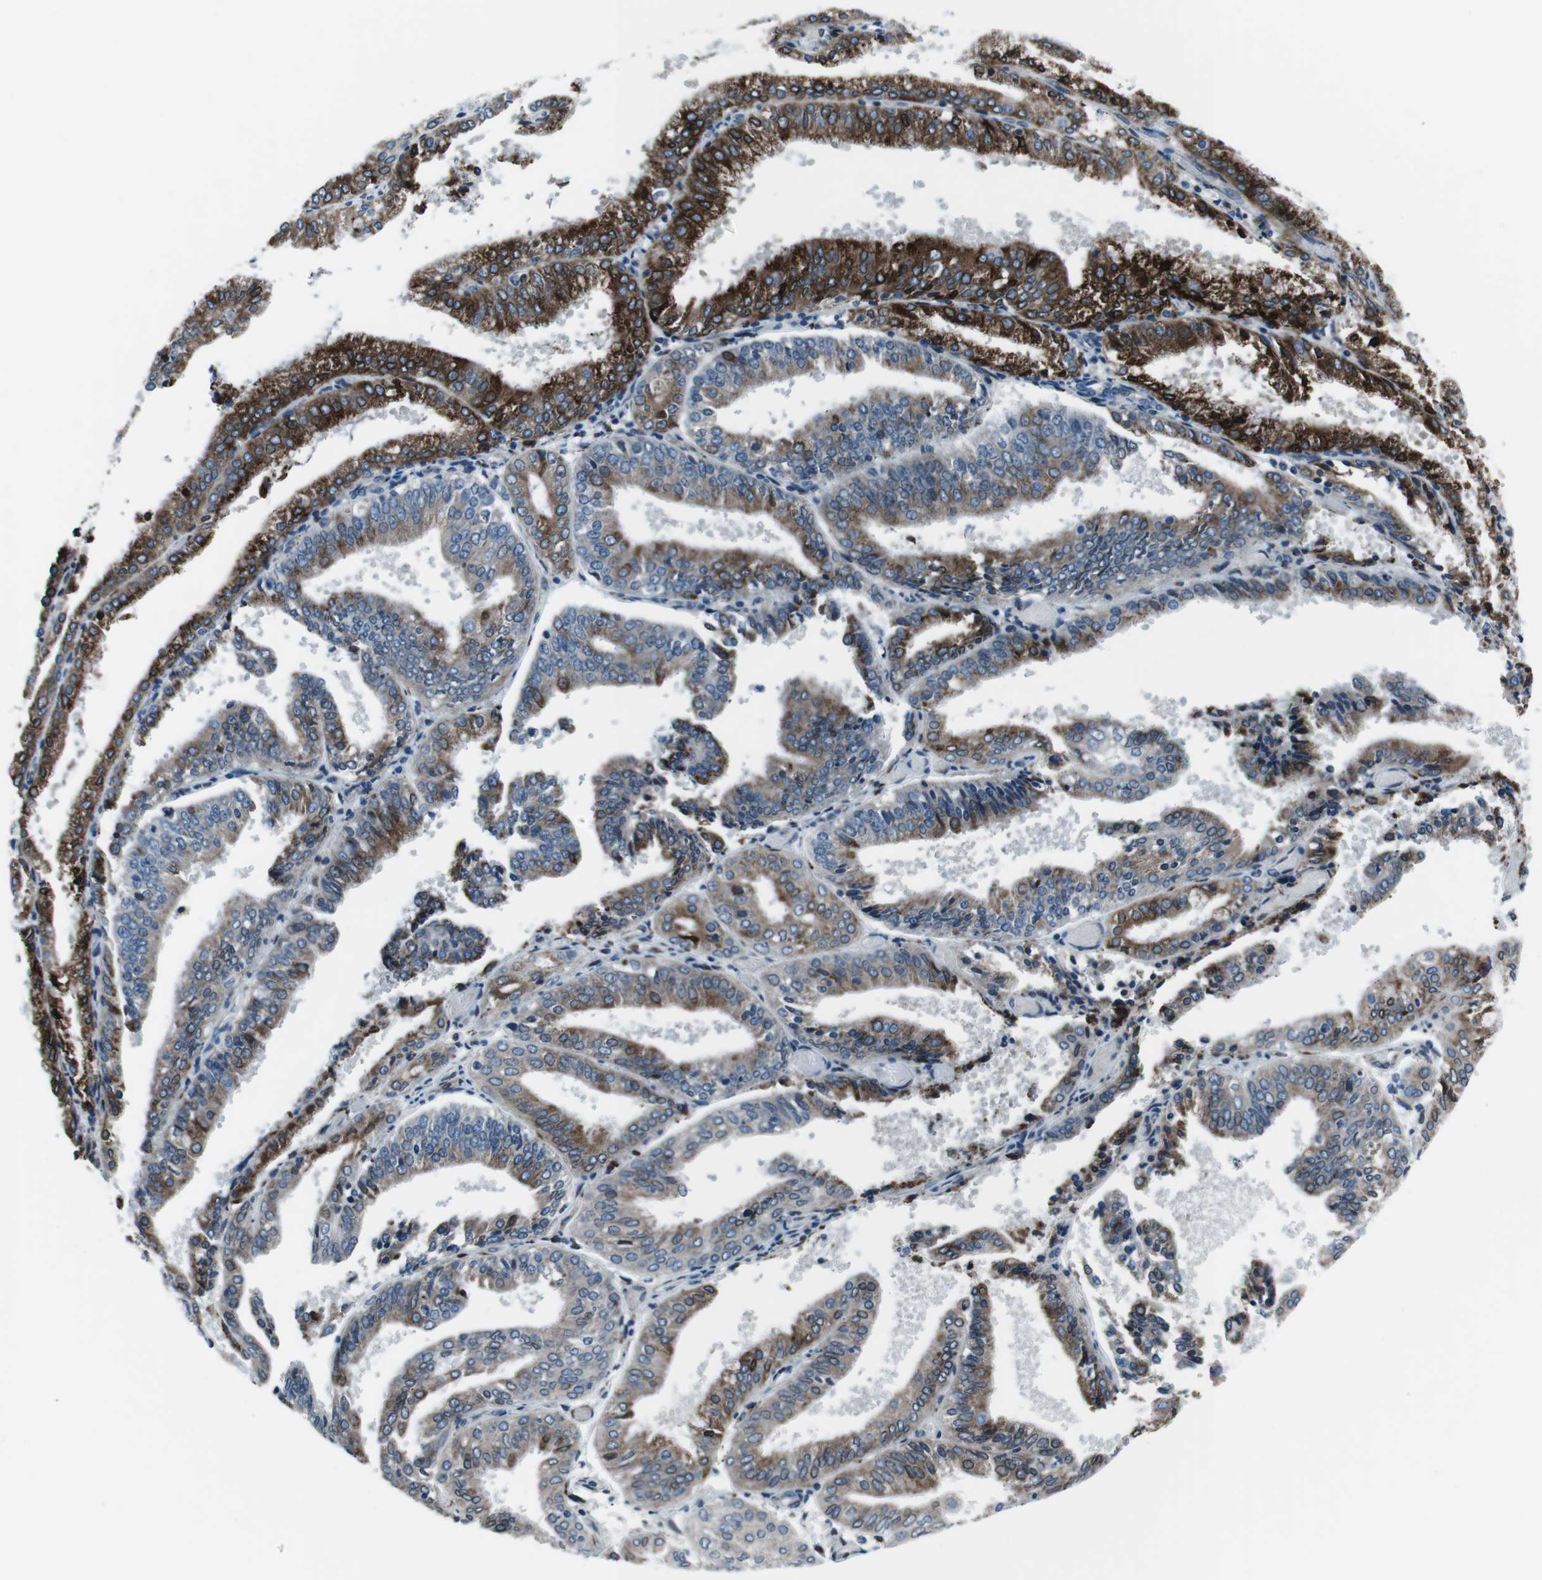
{"staining": {"intensity": "strong", "quantity": ">75%", "location": "cytoplasmic/membranous"}, "tissue": "endometrial cancer", "cell_type": "Tumor cells", "image_type": "cancer", "snomed": [{"axis": "morphology", "description": "Adenocarcinoma, NOS"}, {"axis": "topography", "description": "Endometrium"}], "caption": "Endometrial cancer stained with DAB immunohistochemistry (IHC) reveals high levels of strong cytoplasmic/membranous expression in approximately >75% of tumor cells. Nuclei are stained in blue.", "gene": "NUCB2", "patient": {"sex": "female", "age": 63}}